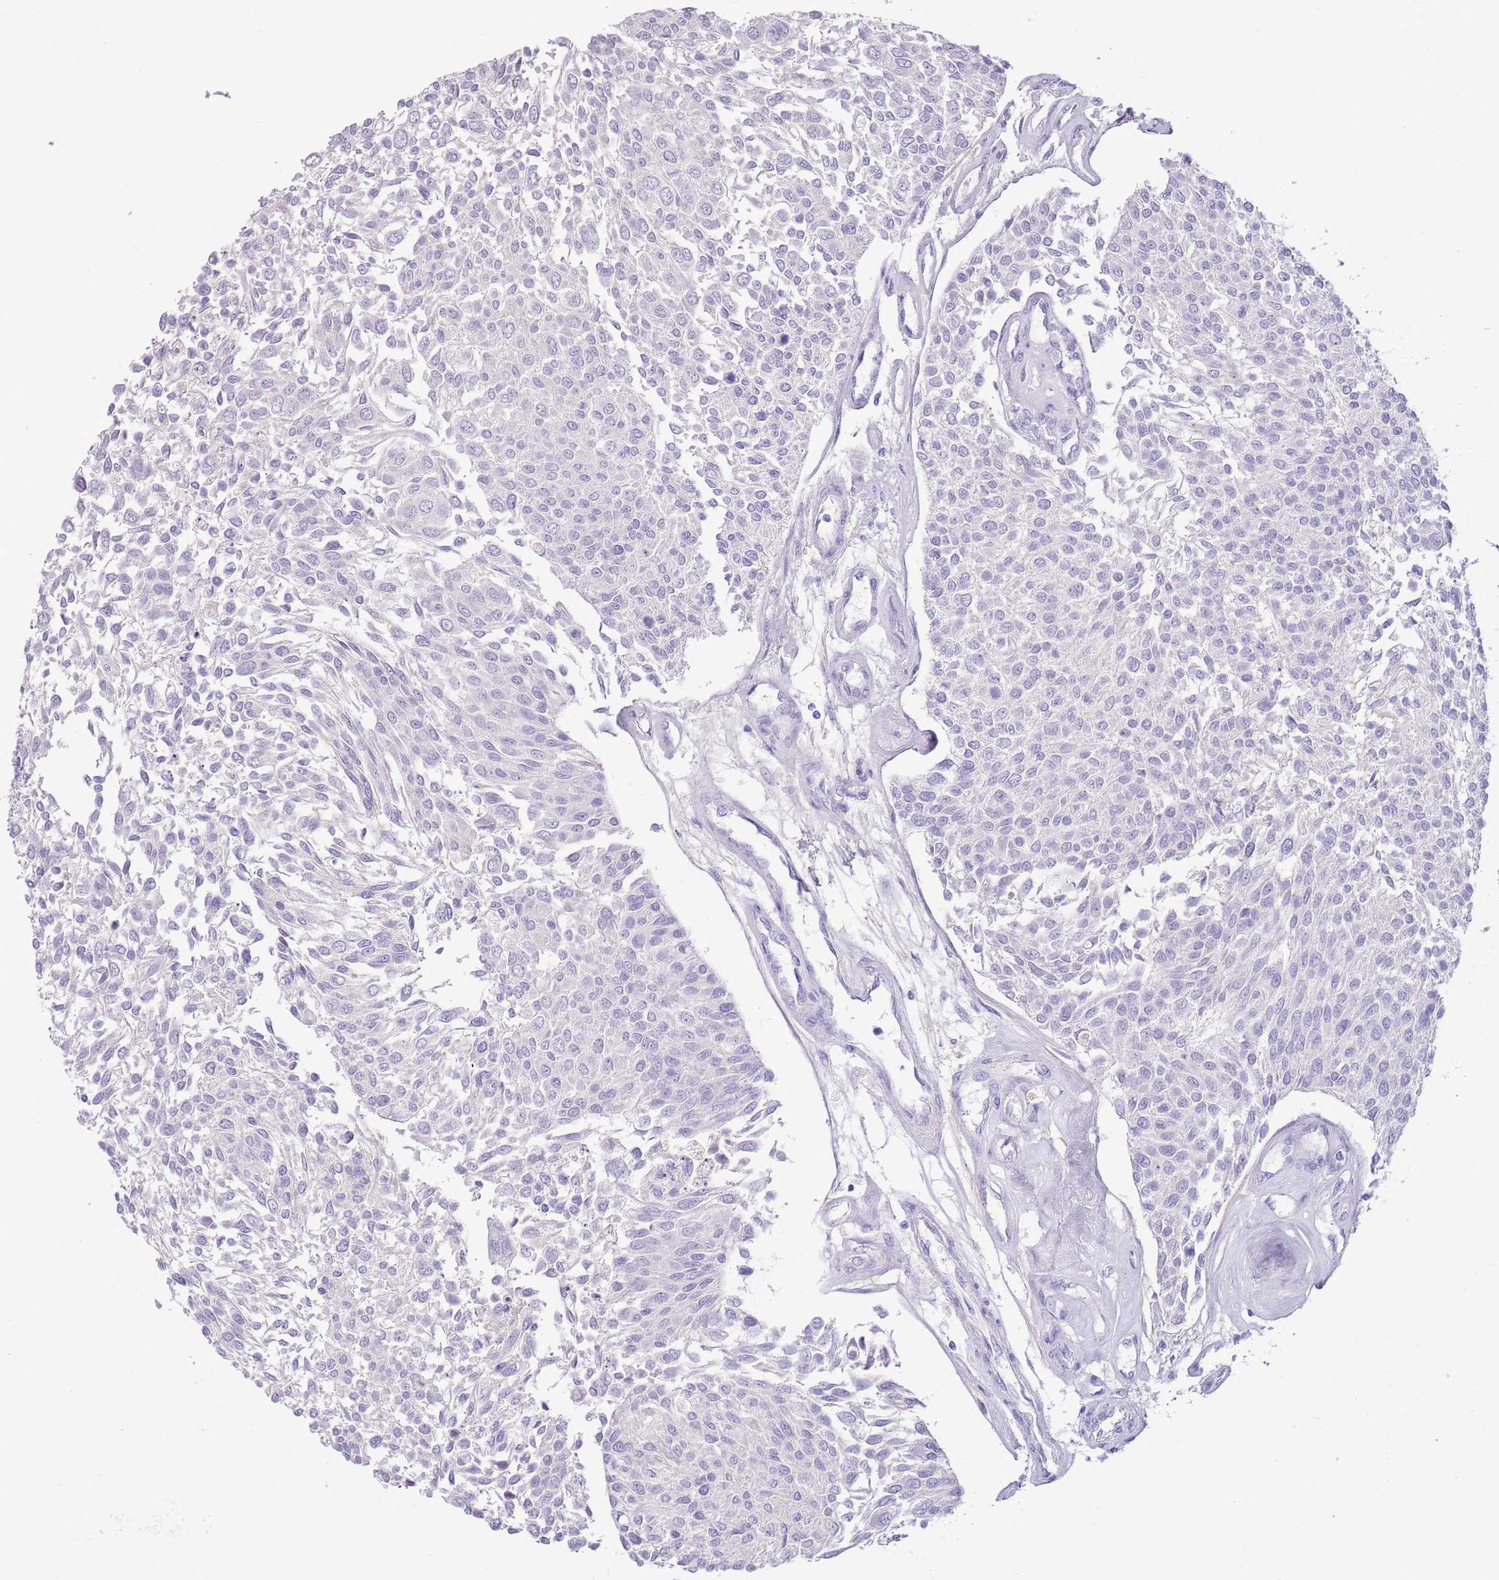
{"staining": {"intensity": "negative", "quantity": "none", "location": "none"}, "tissue": "urothelial cancer", "cell_type": "Tumor cells", "image_type": "cancer", "snomed": [{"axis": "morphology", "description": "Urothelial carcinoma, NOS"}, {"axis": "topography", "description": "Urinary bladder"}], "caption": "Tumor cells show no significant staining in urothelial cancer.", "gene": "TOX2", "patient": {"sex": "male", "age": 55}}